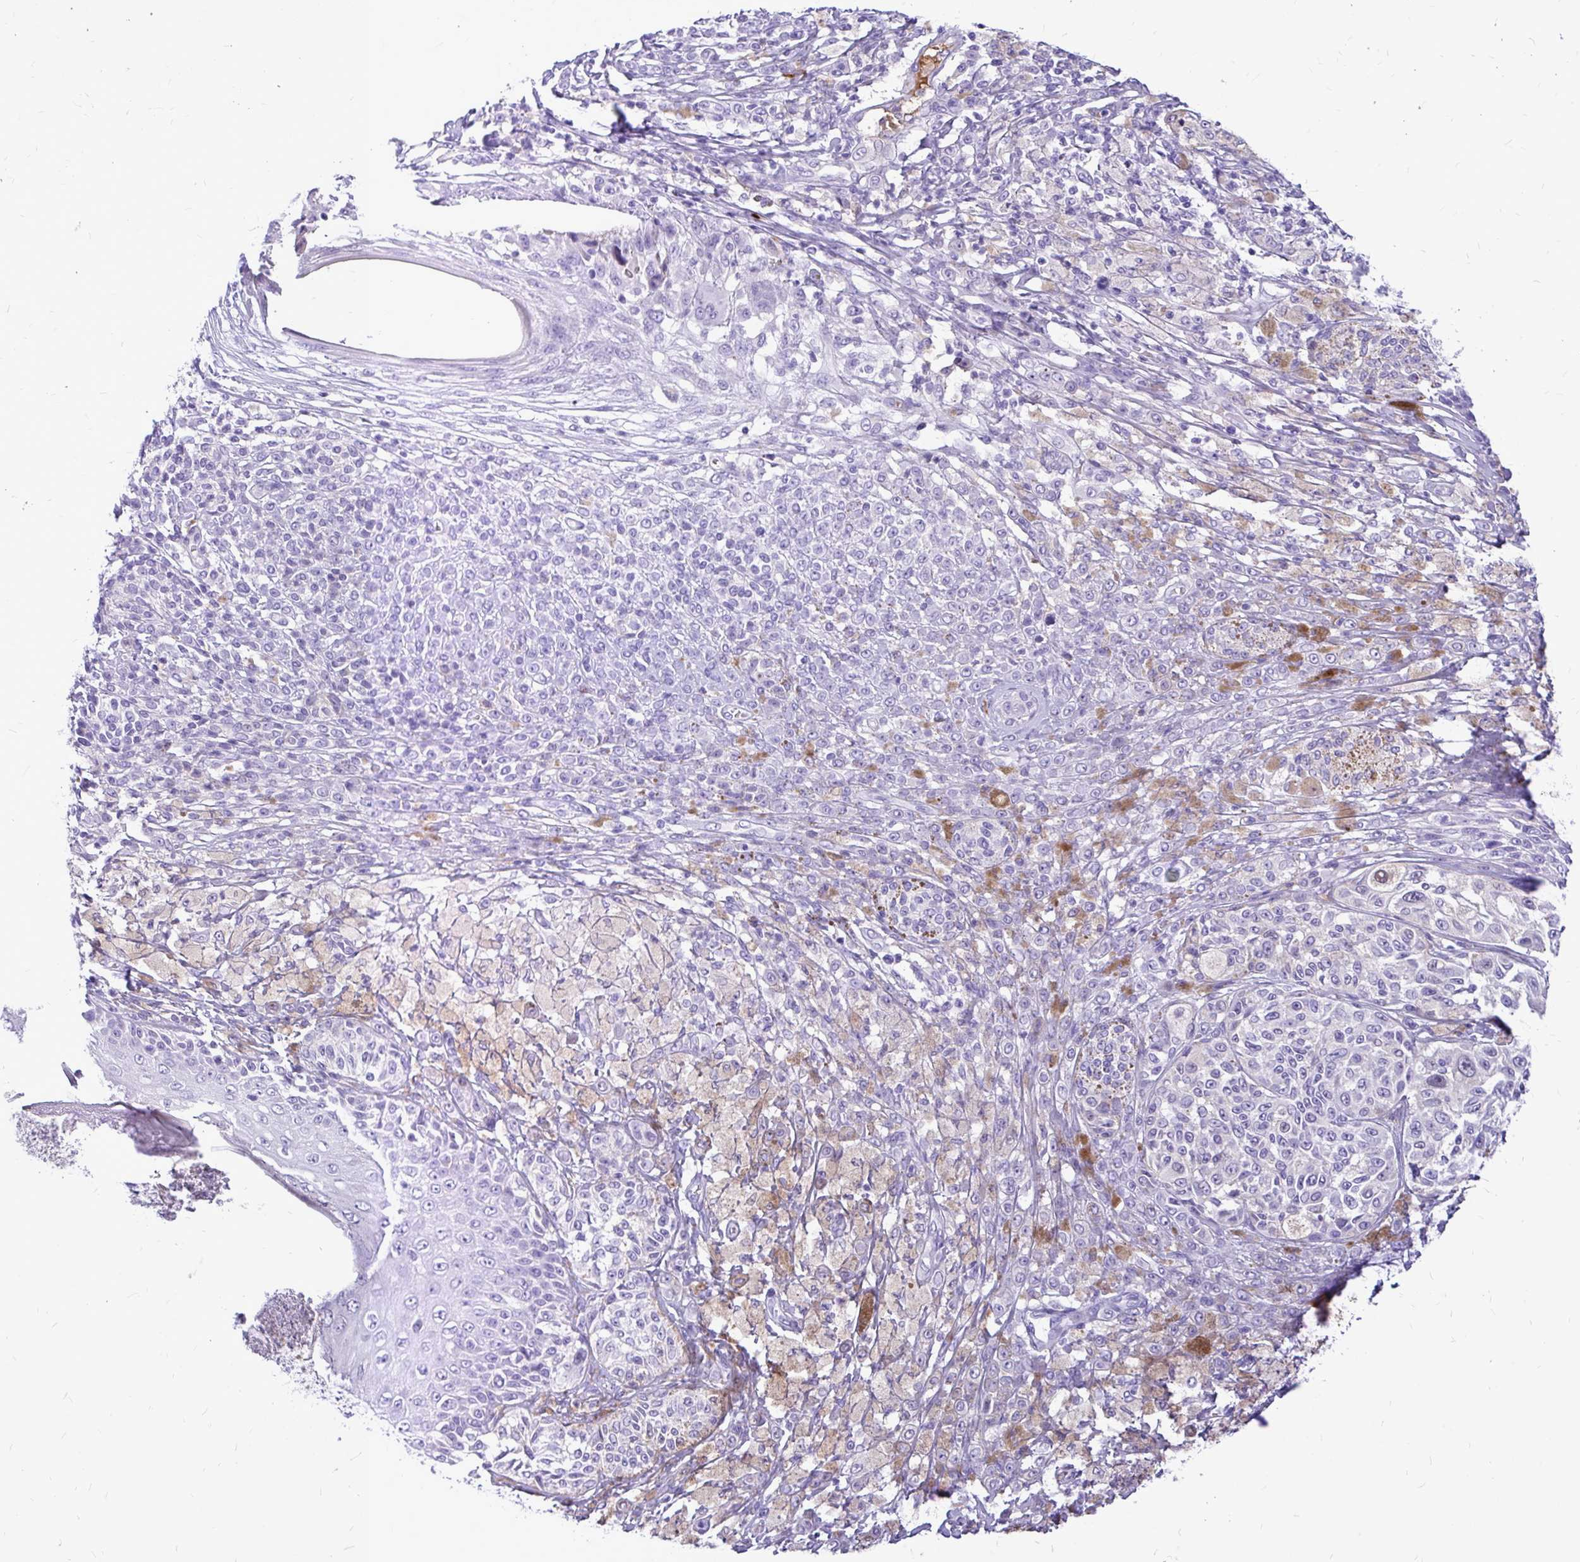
{"staining": {"intensity": "negative", "quantity": "none", "location": "none"}, "tissue": "melanoma", "cell_type": "Tumor cells", "image_type": "cancer", "snomed": [{"axis": "morphology", "description": "Malignant melanoma, NOS"}, {"axis": "topography", "description": "Skin"}], "caption": "Immunohistochemistry of melanoma shows no staining in tumor cells.", "gene": "MAP1LC3A", "patient": {"sex": "male", "age": 42}}